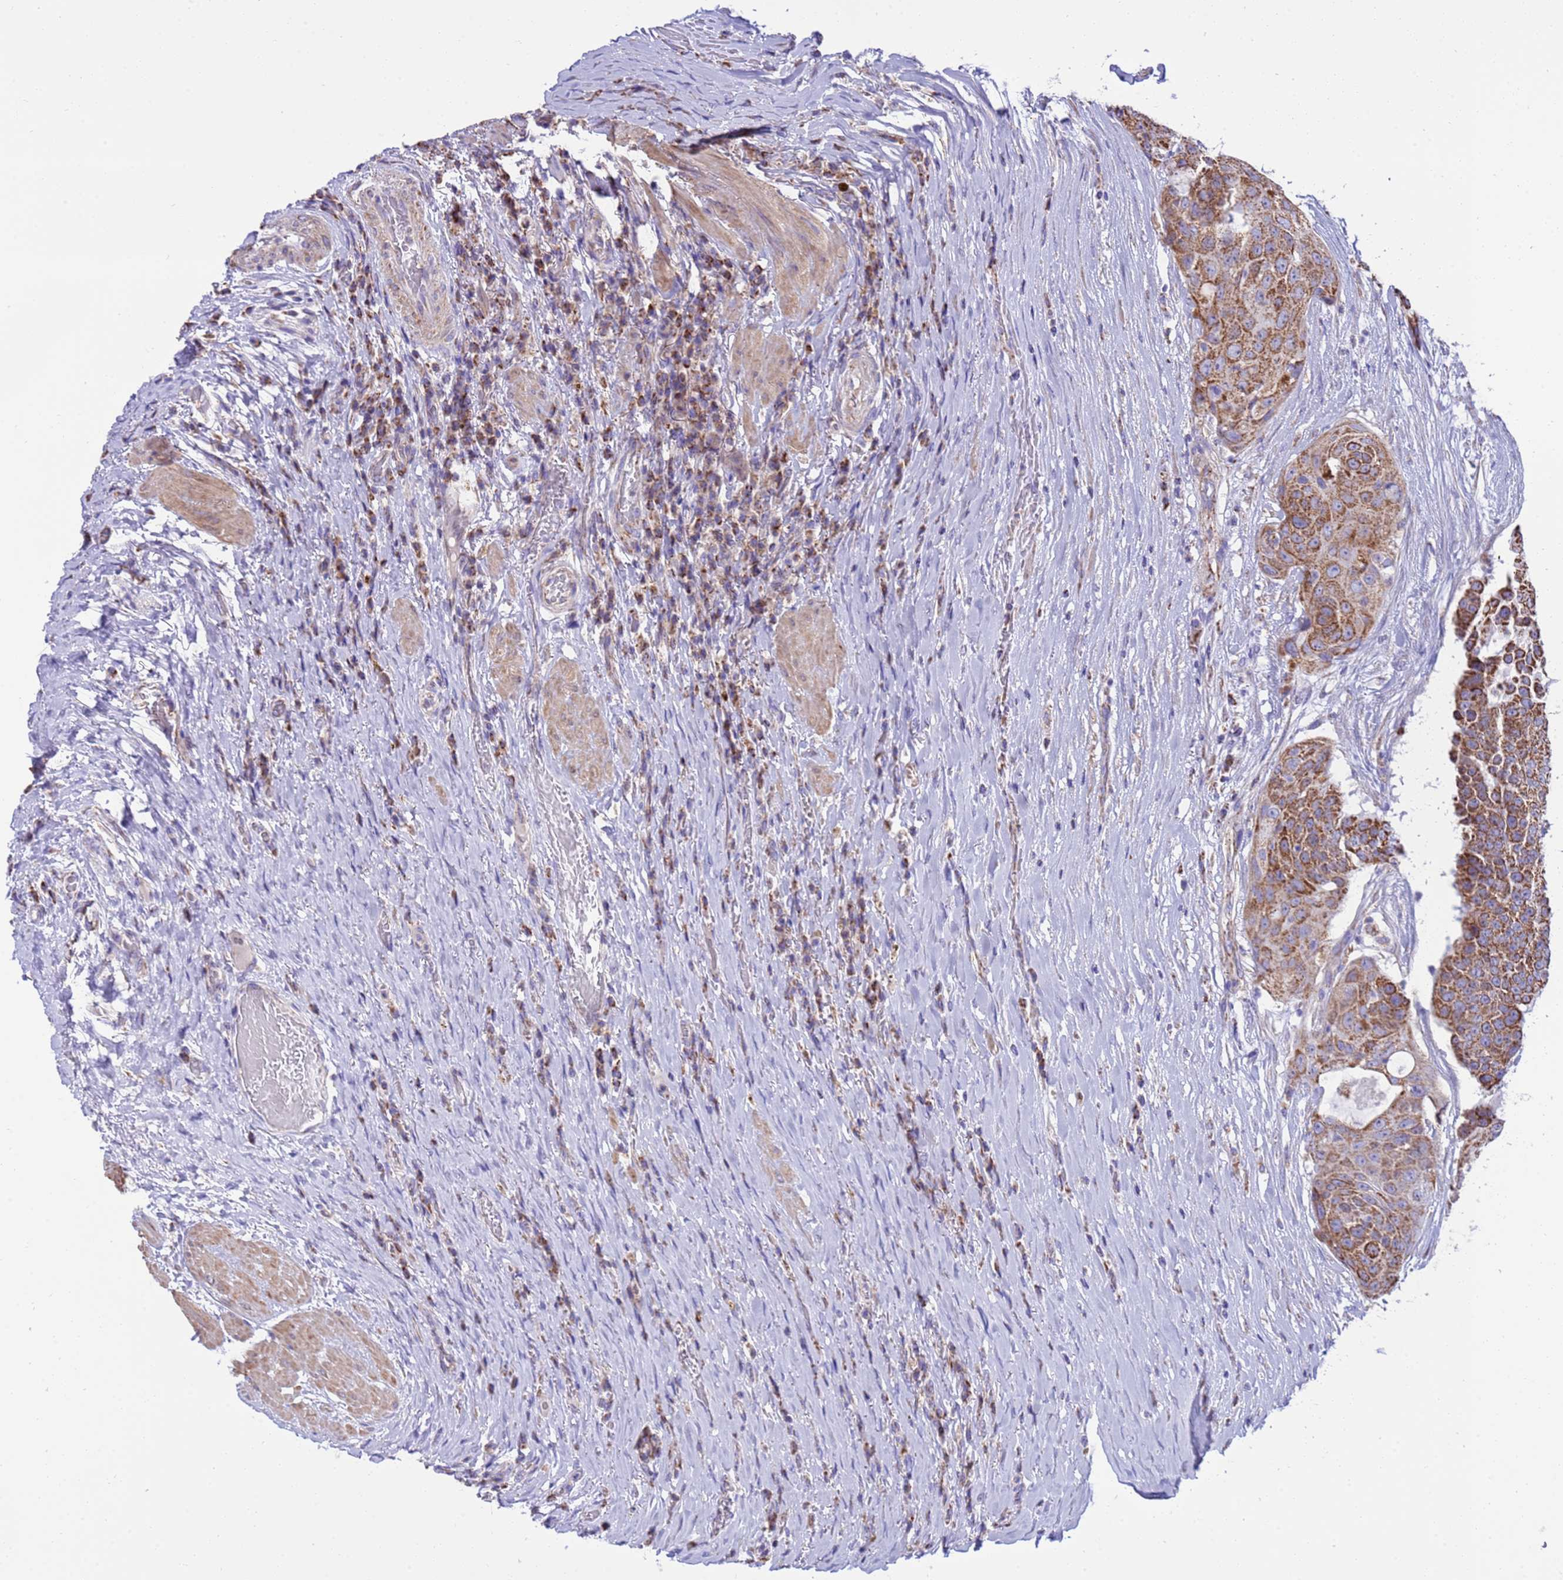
{"staining": {"intensity": "strong", "quantity": ">75%", "location": "cytoplasmic/membranous"}, "tissue": "urothelial cancer", "cell_type": "Tumor cells", "image_type": "cancer", "snomed": [{"axis": "morphology", "description": "Urothelial carcinoma, High grade"}, {"axis": "topography", "description": "Urinary bladder"}], "caption": "Tumor cells show high levels of strong cytoplasmic/membranous expression in about >75% of cells in urothelial cancer. (brown staining indicates protein expression, while blue staining denotes nuclei).", "gene": "RNF165", "patient": {"sex": "female", "age": 63}}